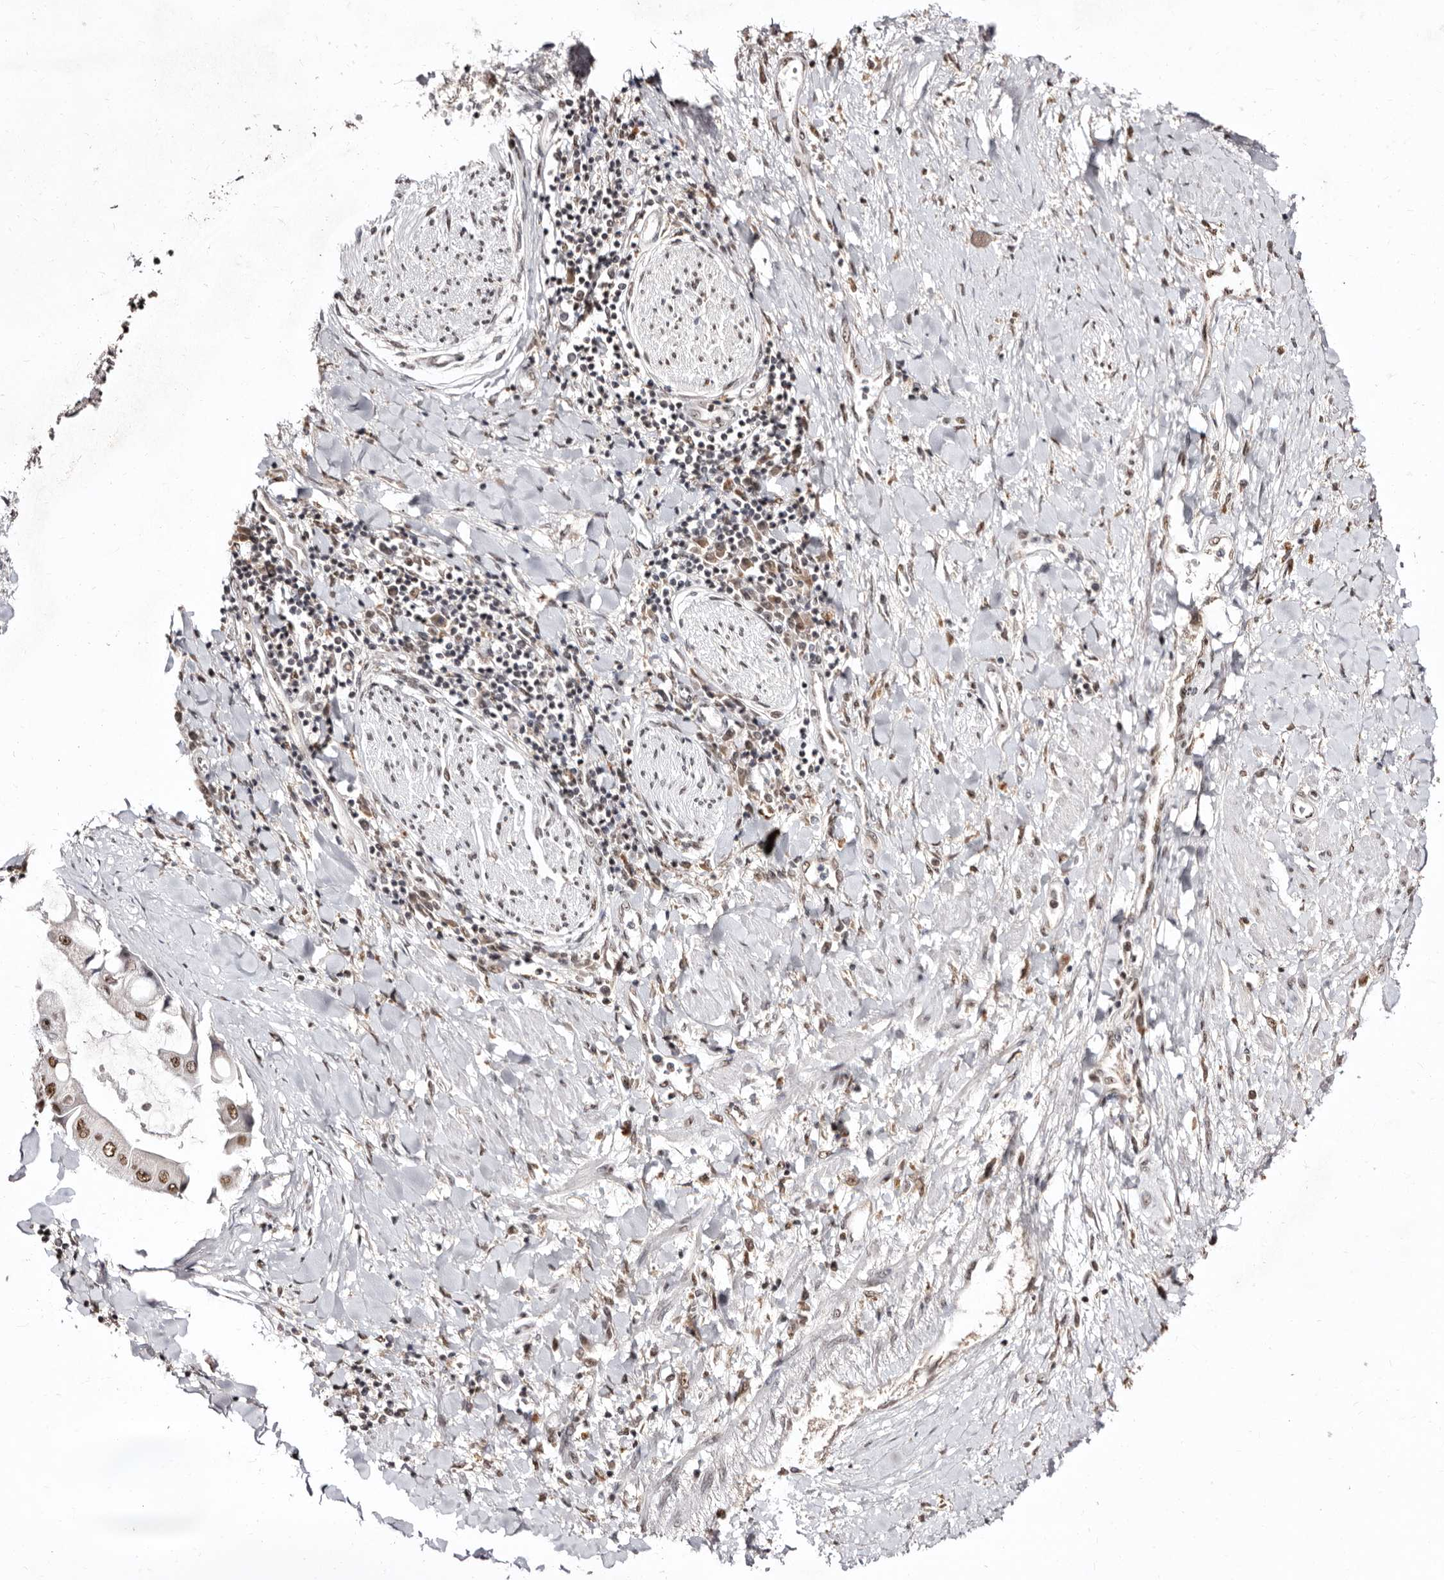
{"staining": {"intensity": "moderate", "quantity": ">75%", "location": "nuclear"}, "tissue": "liver cancer", "cell_type": "Tumor cells", "image_type": "cancer", "snomed": [{"axis": "morphology", "description": "Cholangiocarcinoma"}, {"axis": "topography", "description": "Liver"}], "caption": "Liver cancer stained with a protein marker demonstrates moderate staining in tumor cells.", "gene": "ANAPC11", "patient": {"sex": "male", "age": 50}}